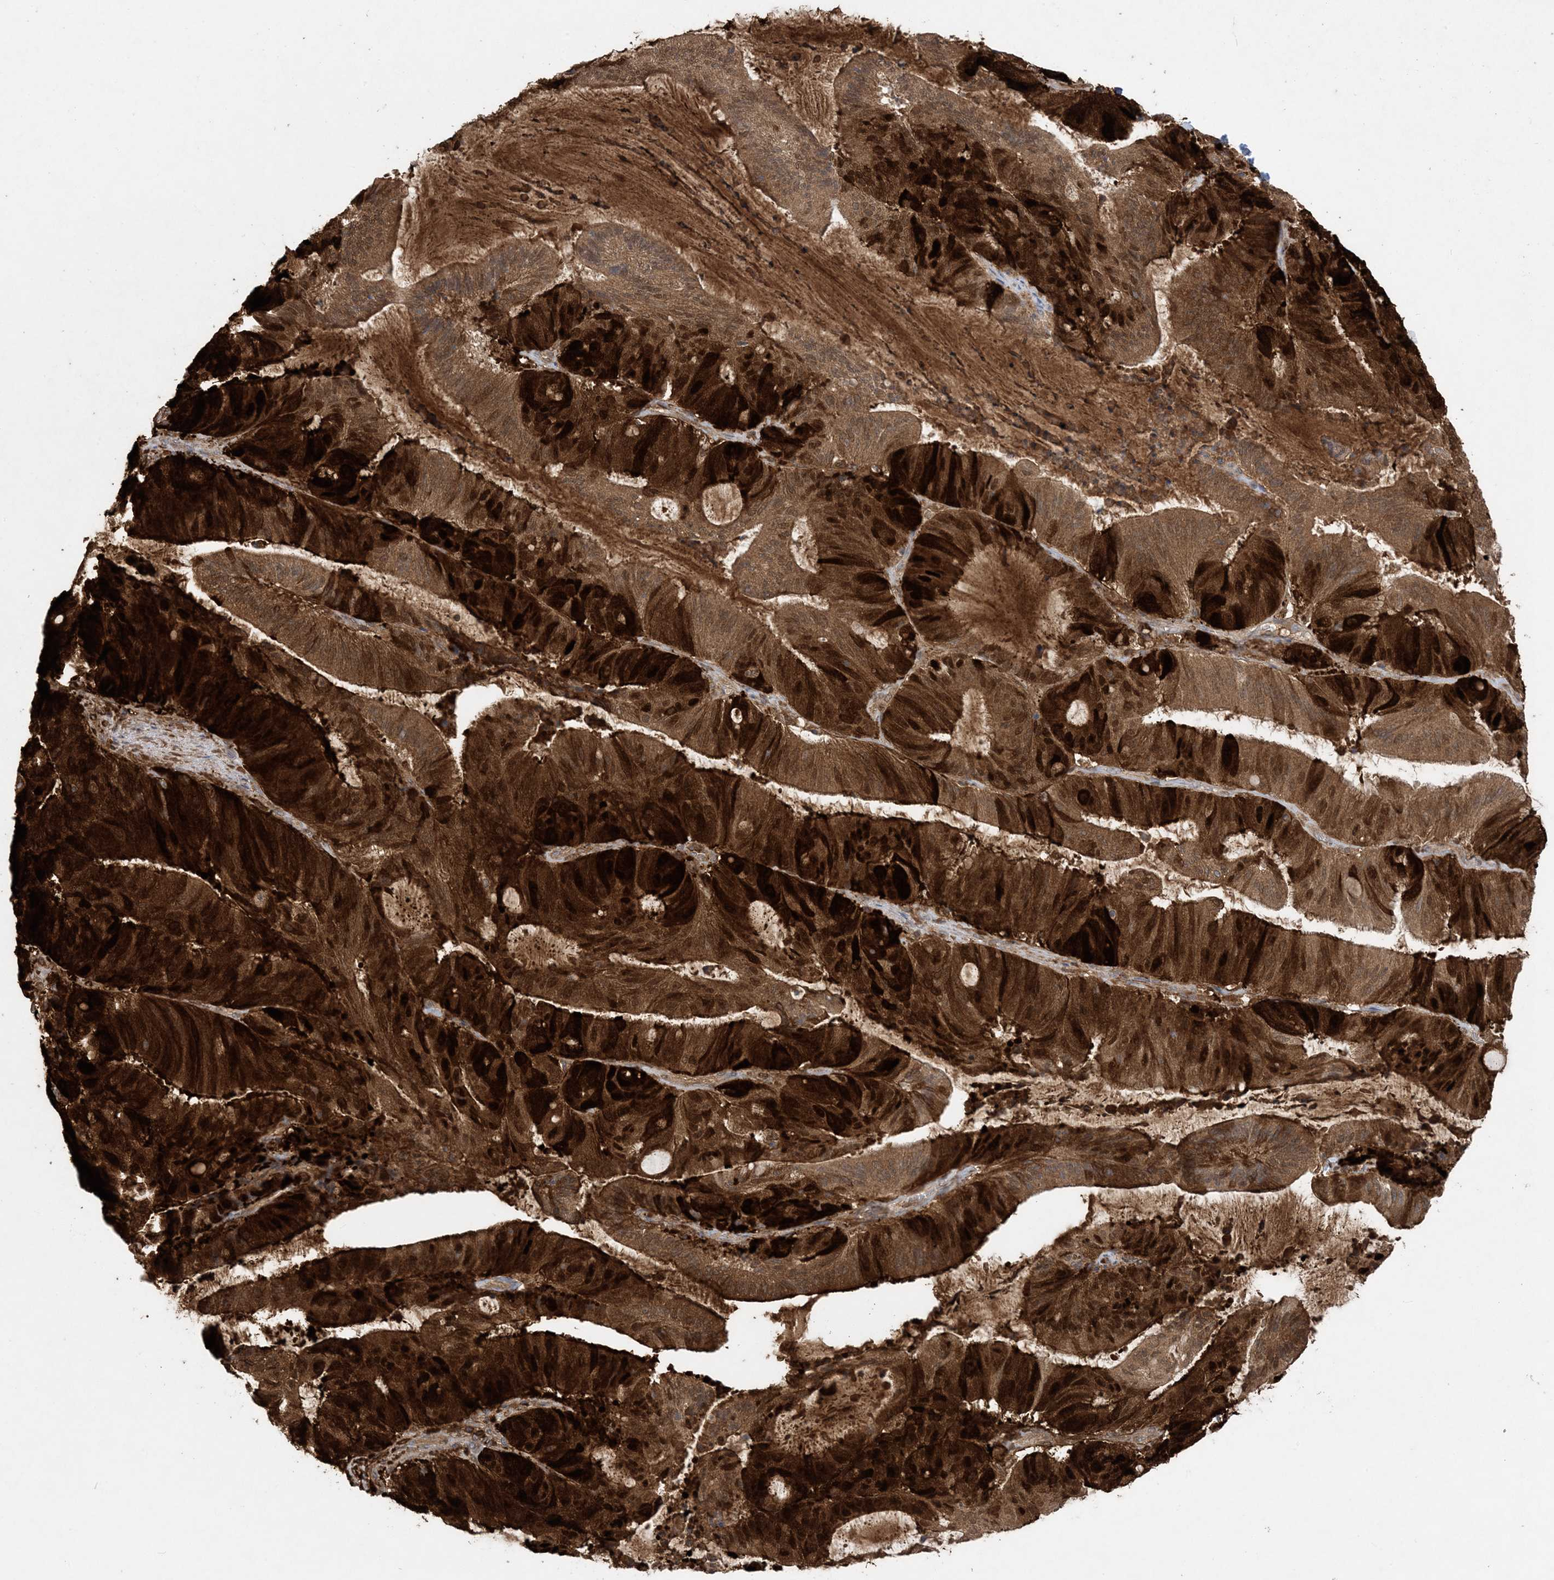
{"staining": {"intensity": "strong", "quantity": ">75%", "location": "cytoplasmic/membranous,nuclear"}, "tissue": "liver cancer", "cell_type": "Tumor cells", "image_type": "cancer", "snomed": [{"axis": "morphology", "description": "Normal tissue, NOS"}, {"axis": "morphology", "description": "Cholangiocarcinoma"}, {"axis": "topography", "description": "Liver"}, {"axis": "topography", "description": "Peripheral nerve tissue"}], "caption": "Protein positivity by IHC demonstrates strong cytoplasmic/membranous and nuclear expression in approximately >75% of tumor cells in liver cancer (cholangiocarcinoma).", "gene": "HMGCS1", "patient": {"sex": "female", "age": 73}}